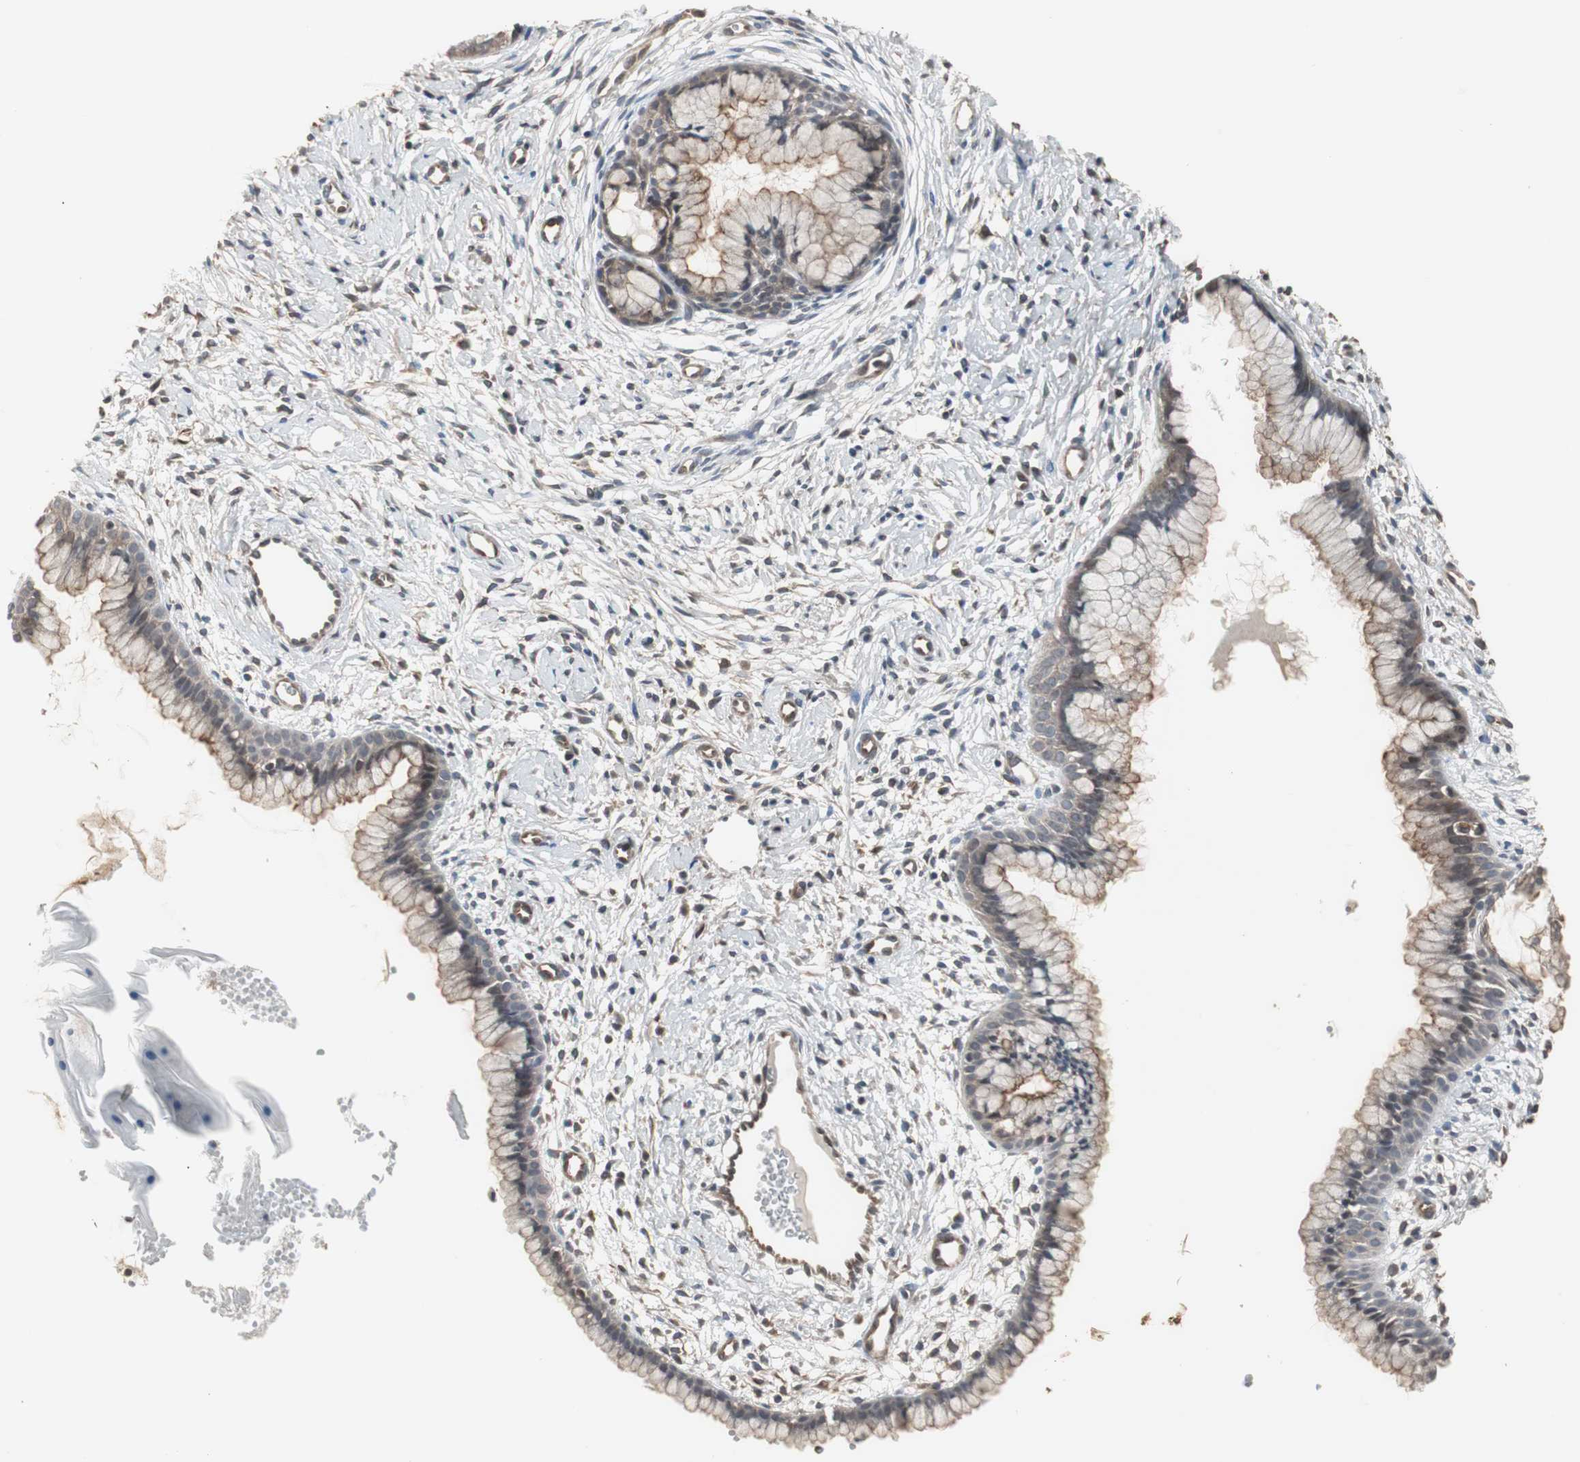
{"staining": {"intensity": "weak", "quantity": ">75%", "location": "cytoplasmic/membranous"}, "tissue": "cervix", "cell_type": "Glandular cells", "image_type": "normal", "snomed": [{"axis": "morphology", "description": "Normal tissue, NOS"}, {"axis": "topography", "description": "Cervix"}], "caption": "Glandular cells demonstrate low levels of weak cytoplasmic/membranous staining in approximately >75% of cells in benign cervix.", "gene": "ATP2B2", "patient": {"sex": "female", "age": 39}}